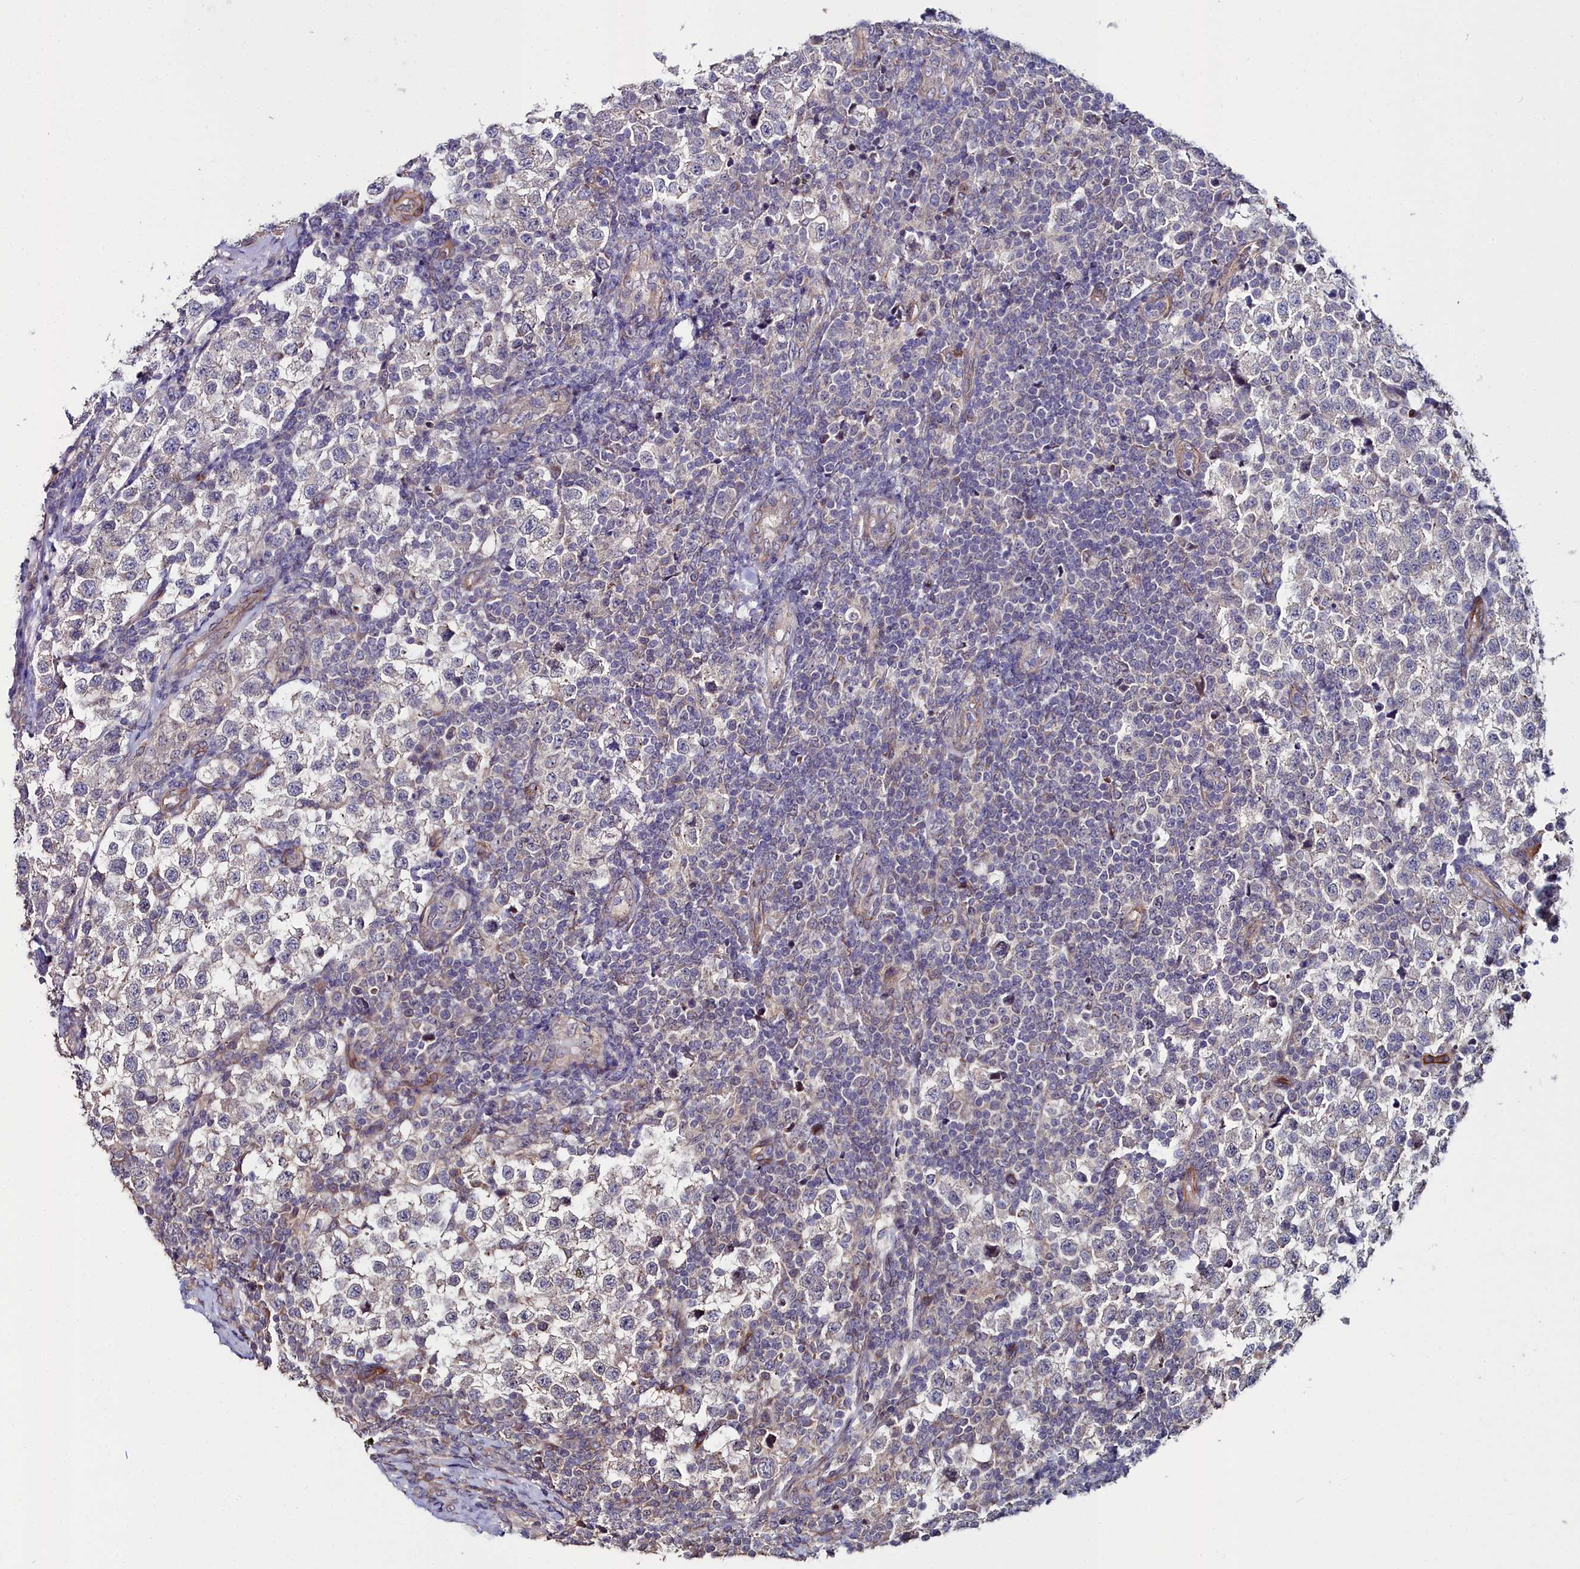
{"staining": {"intensity": "negative", "quantity": "none", "location": "none"}, "tissue": "testis cancer", "cell_type": "Tumor cells", "image_type": "cancer", "snomed": [{"axis": "morphology", "description": "Seminoma, NOS"}, {"axis": "topography", "description": "Testis"}], "caption": "This is an IHC micrograph of human testis seminoma. There is no positivity in tumor cells.", "gene": "C4orf19", "patient": {"sex": "male", "age": 34}}